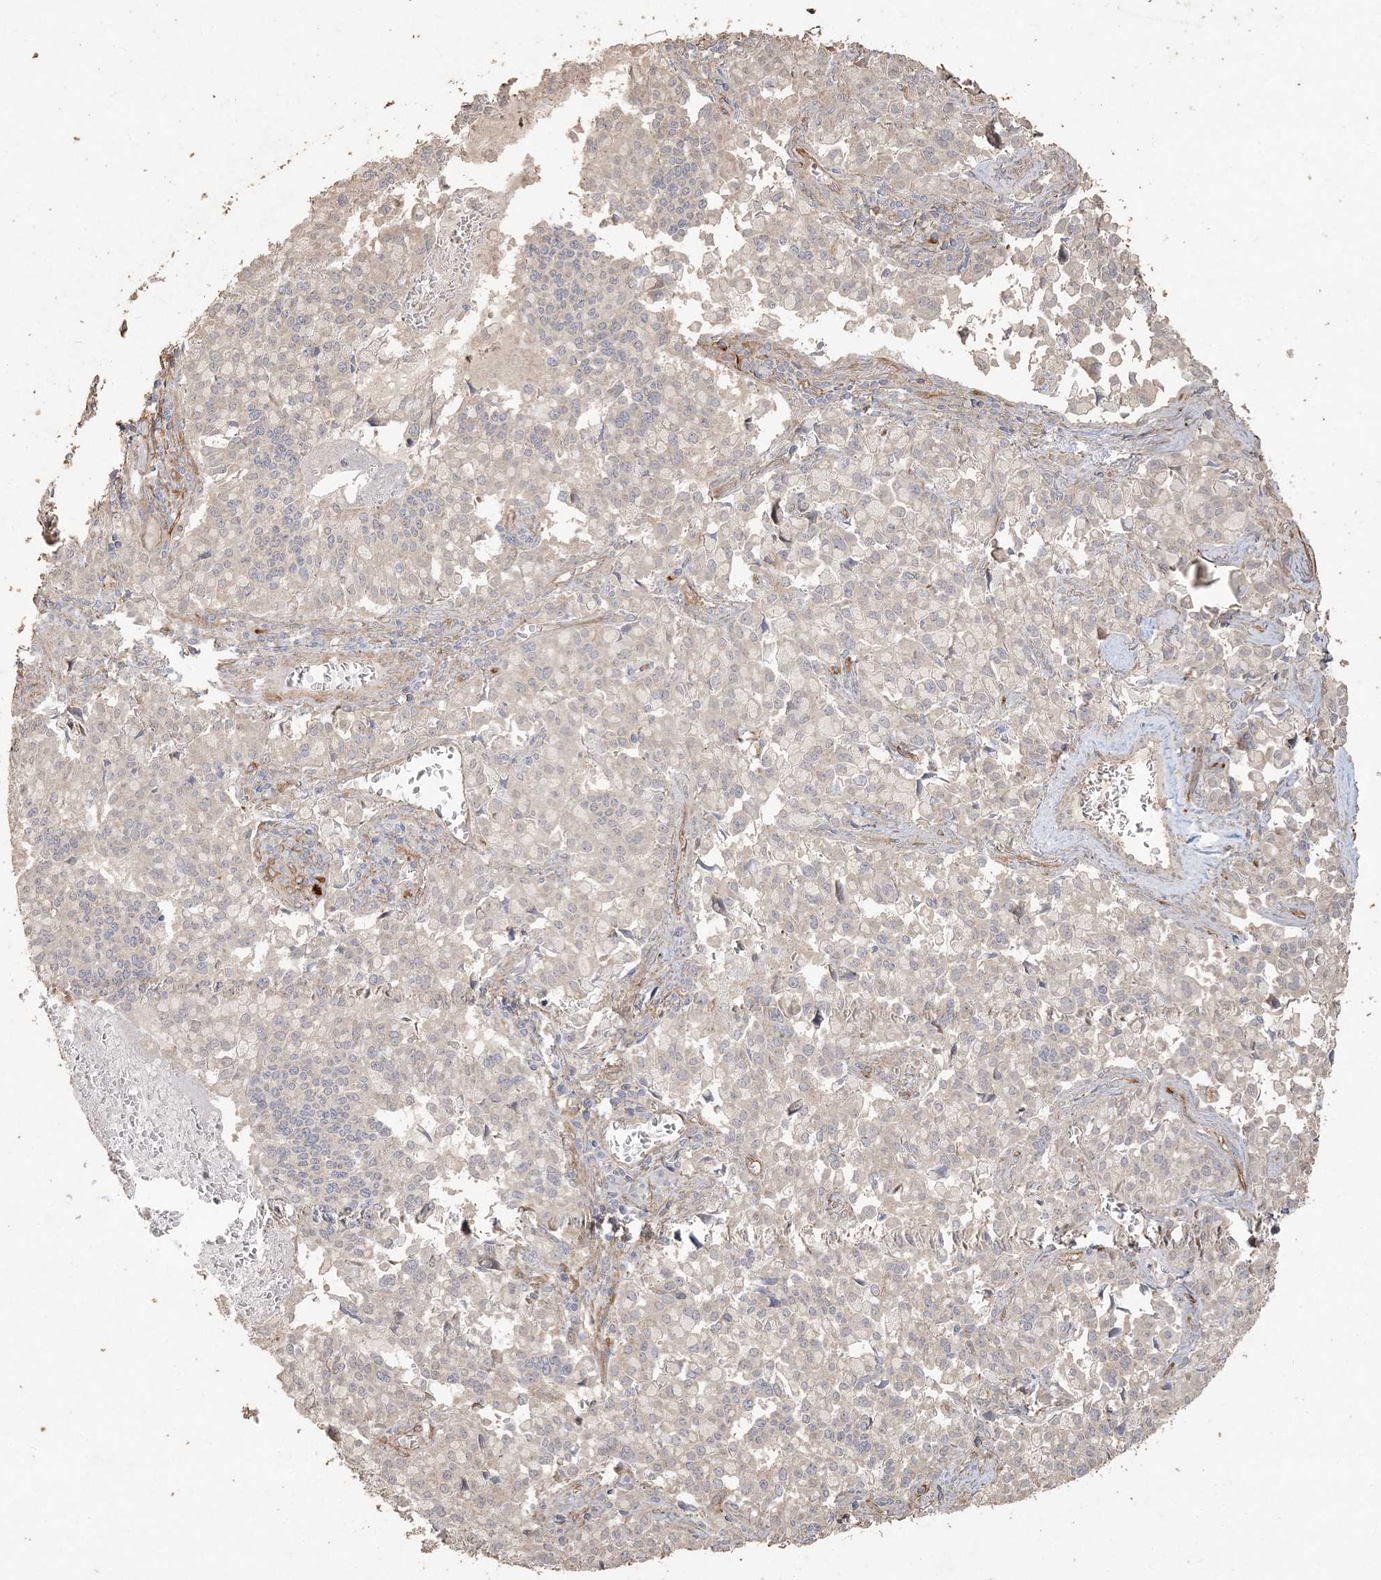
{"staining": {"intensity": "negative", "quantity": "none", "location": "none"}, "tissue": "pancreatic cancer", "cell_type": "Tumor cells", "image_type": "cancer", "snomed": [{"axis": "morphology", "description": "Adenocarcinoma, NOS"}, {"axis": "topography", "description": "Pancreas"}], "caption": "This is an immunohistochemistry (IHC) histopathology image of human pancreatic cancer (adenocarcinoma). There is no positivity in tumor cells.", "gene": "RNF145", "patient": {"sex": "male", "age": 65}}